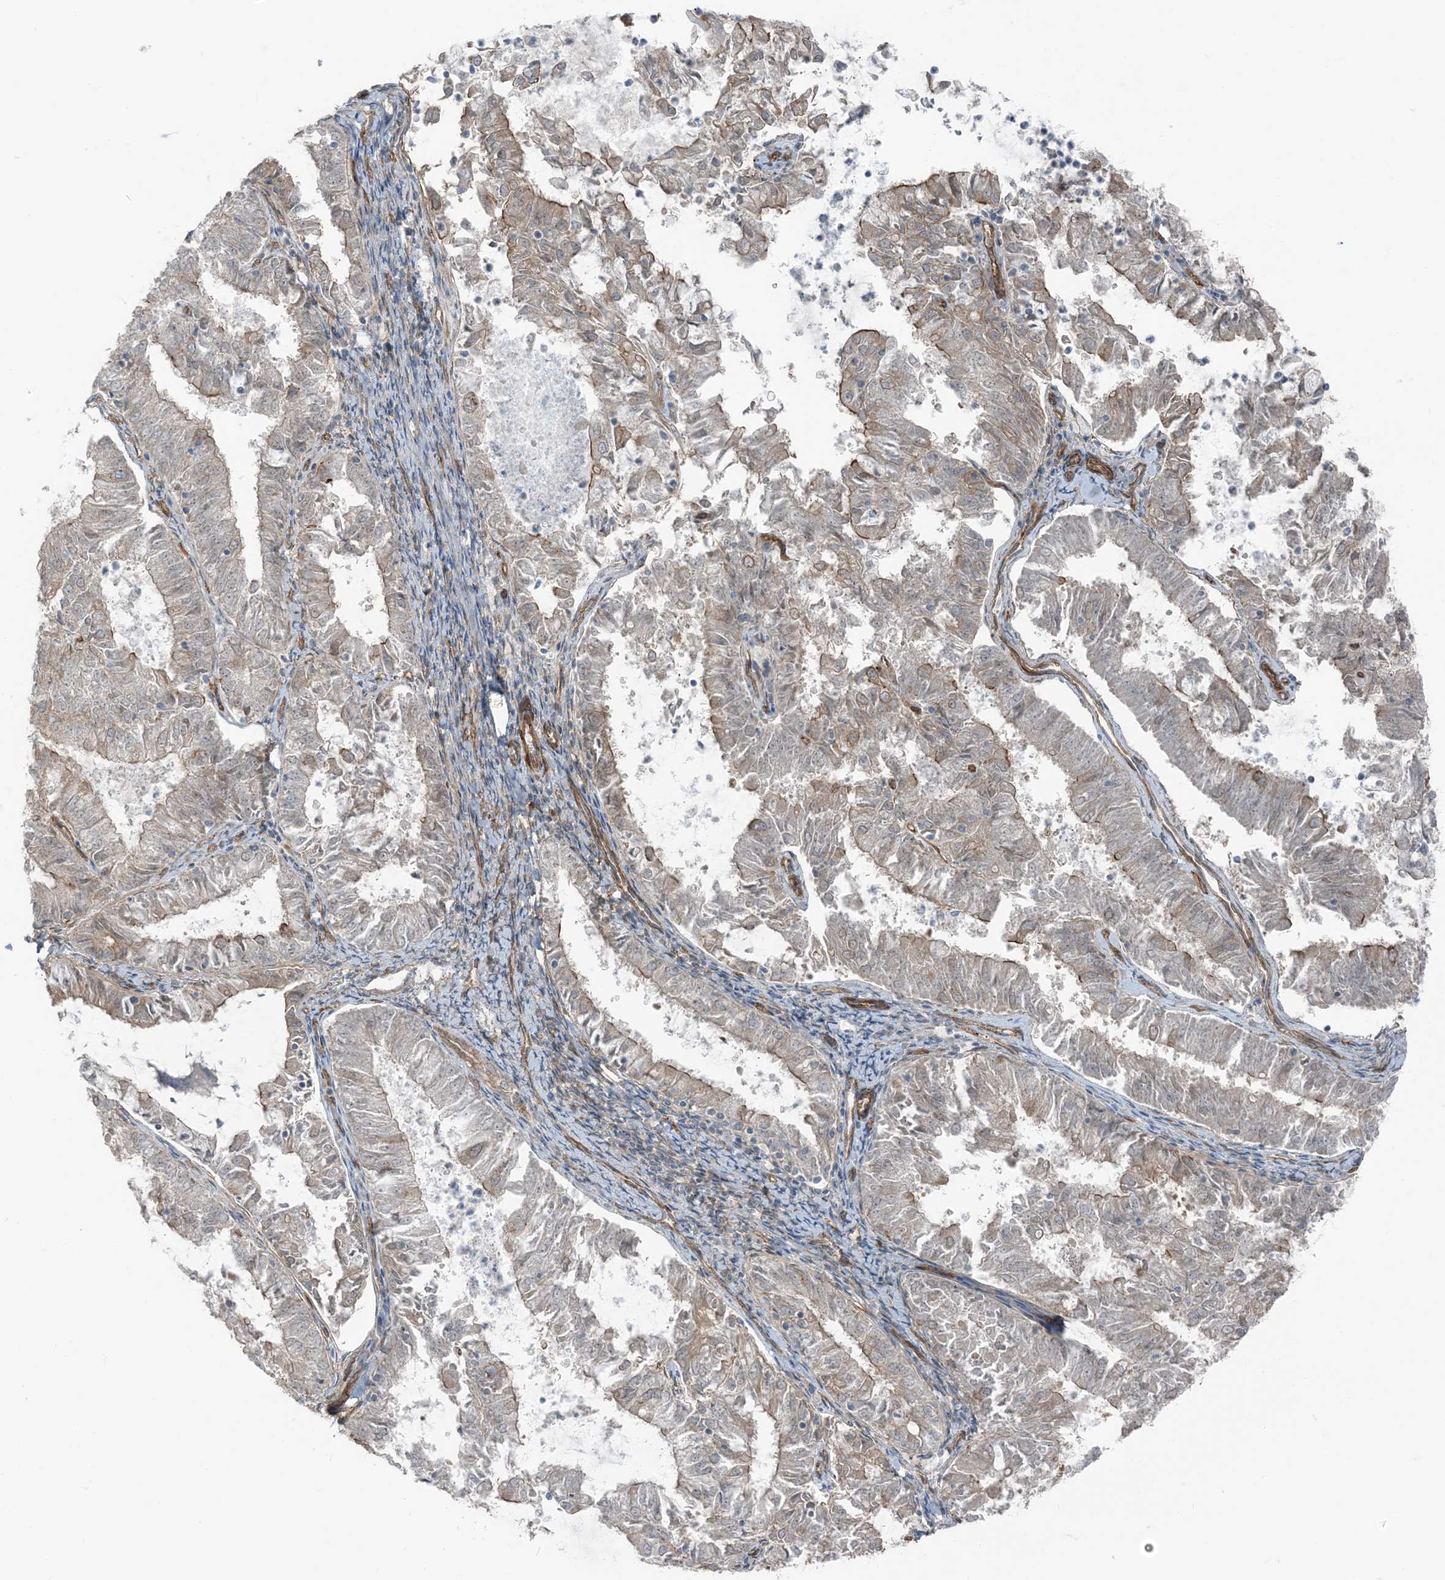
{"staining": {"intensity": "weak", "quantity": "<25%", "location": "cytoplasmic/membranous"}, "tissue": "endometrial cancer", "cell_type": "Tumor cells", "image_type": "cancer", "snomed": [{"axis": "morphology", "description": "Adenocarcinoma, NOS"}, {"axis": "topography", "description": "Endometrium"}], "caption": "An image of endometrial cancer (adenocarcinoma) stained for a protein displays no brown staining in tumor cells.", "gene": "ZFP90", "patient": {"sex": "female", "age": 57}}